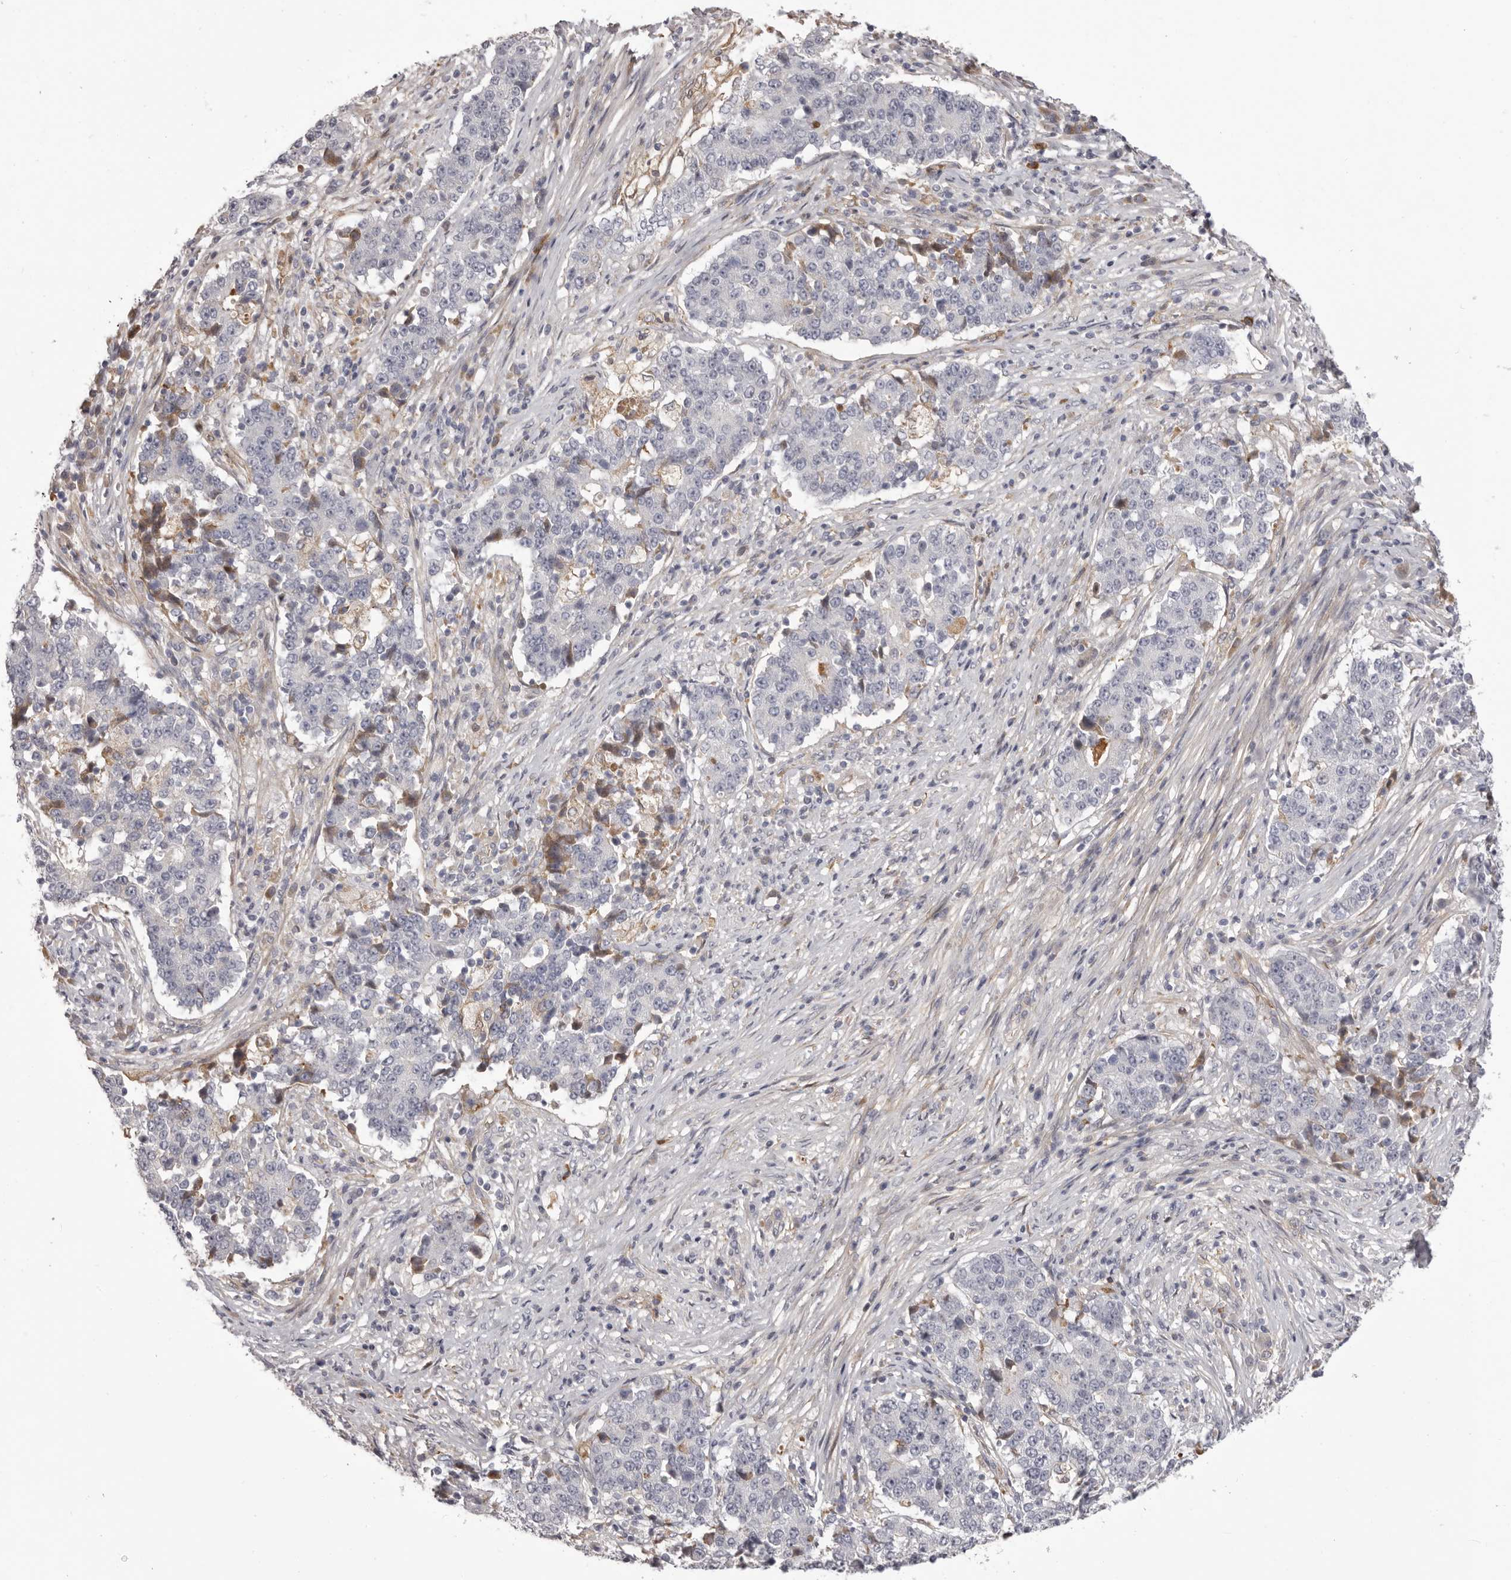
{"staining": {"intensity": "negative", "quantity": "none", "location": "none"}, "tissue": "stomach cancer", "cell_type": "Tumor cells", "image_type": "cancer", "snomed": [{"axis": "morphology", "description": "Adenocarcinoma, NOS"}, {"axis": "topography", "description": "Stomach"}], "caption": "DAB (3,3'-diaminobenzidine) immunohistochemical staining of stomach cancer (adenocarcinoma) demonstrates no significant staining in tumor cells.", "gene": "OTUD3", "patient": {"sex": "male", "age": 59}}